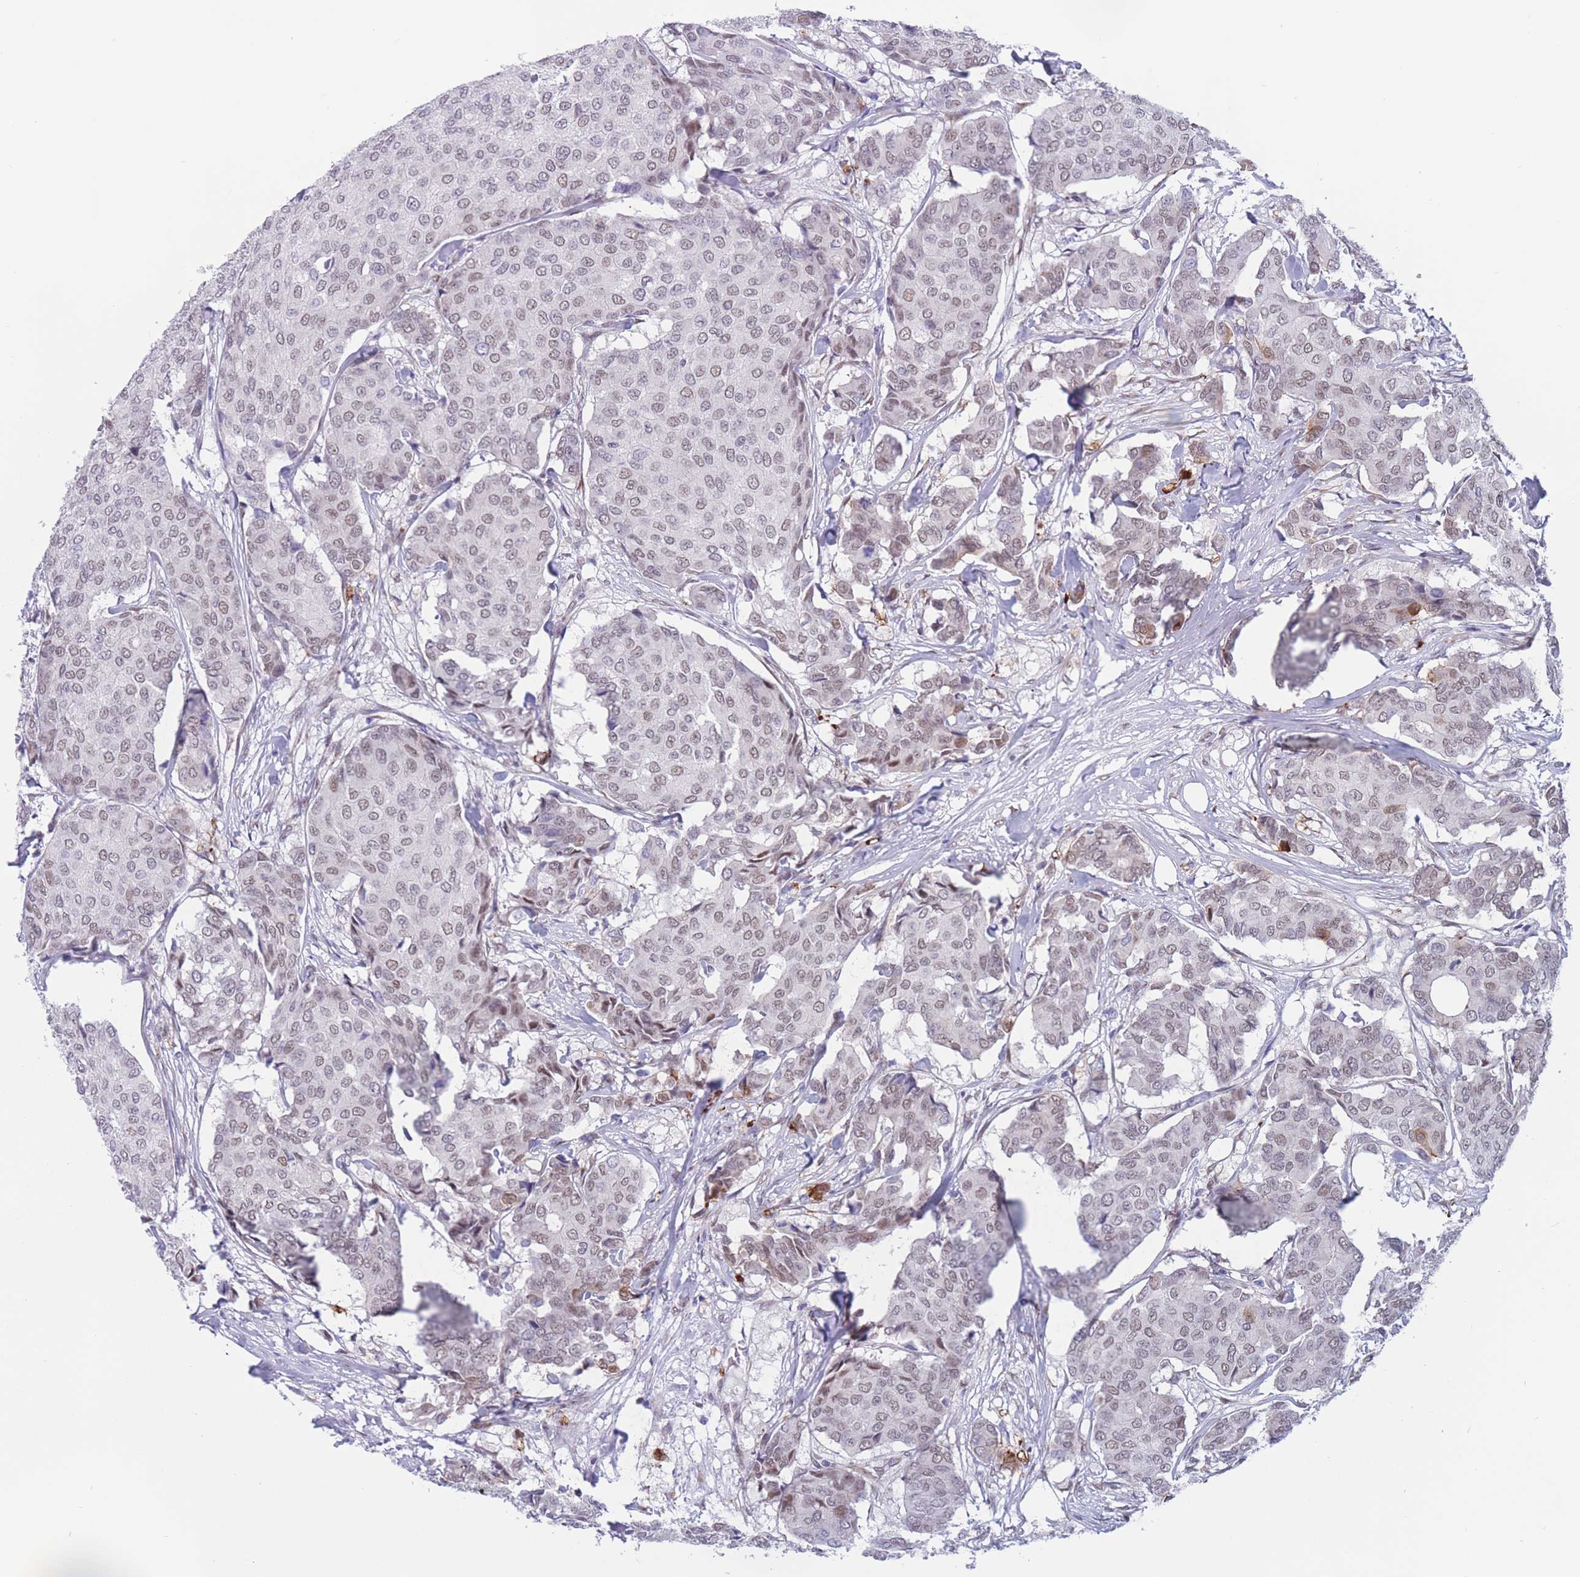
{"staining": {"intensity": "weak", "quantity": "<25%", "location": "nuclear"}, "tissue": "breast cancer", "cell_type": "Tumor cells", "image_type": "cancer", "snomed": [{"axis": "morphology", "description": "Duct carcinoma"}, {"axis": "topography", "description": "Breast"}], "caption": "Human intraductal carcinoma (breast) stained for a protein using immunohistochemistry (IHC) displays no staining in tumor cells.", "gene": "BCL9L", "patient": {"sex": "female", "age": 75}}